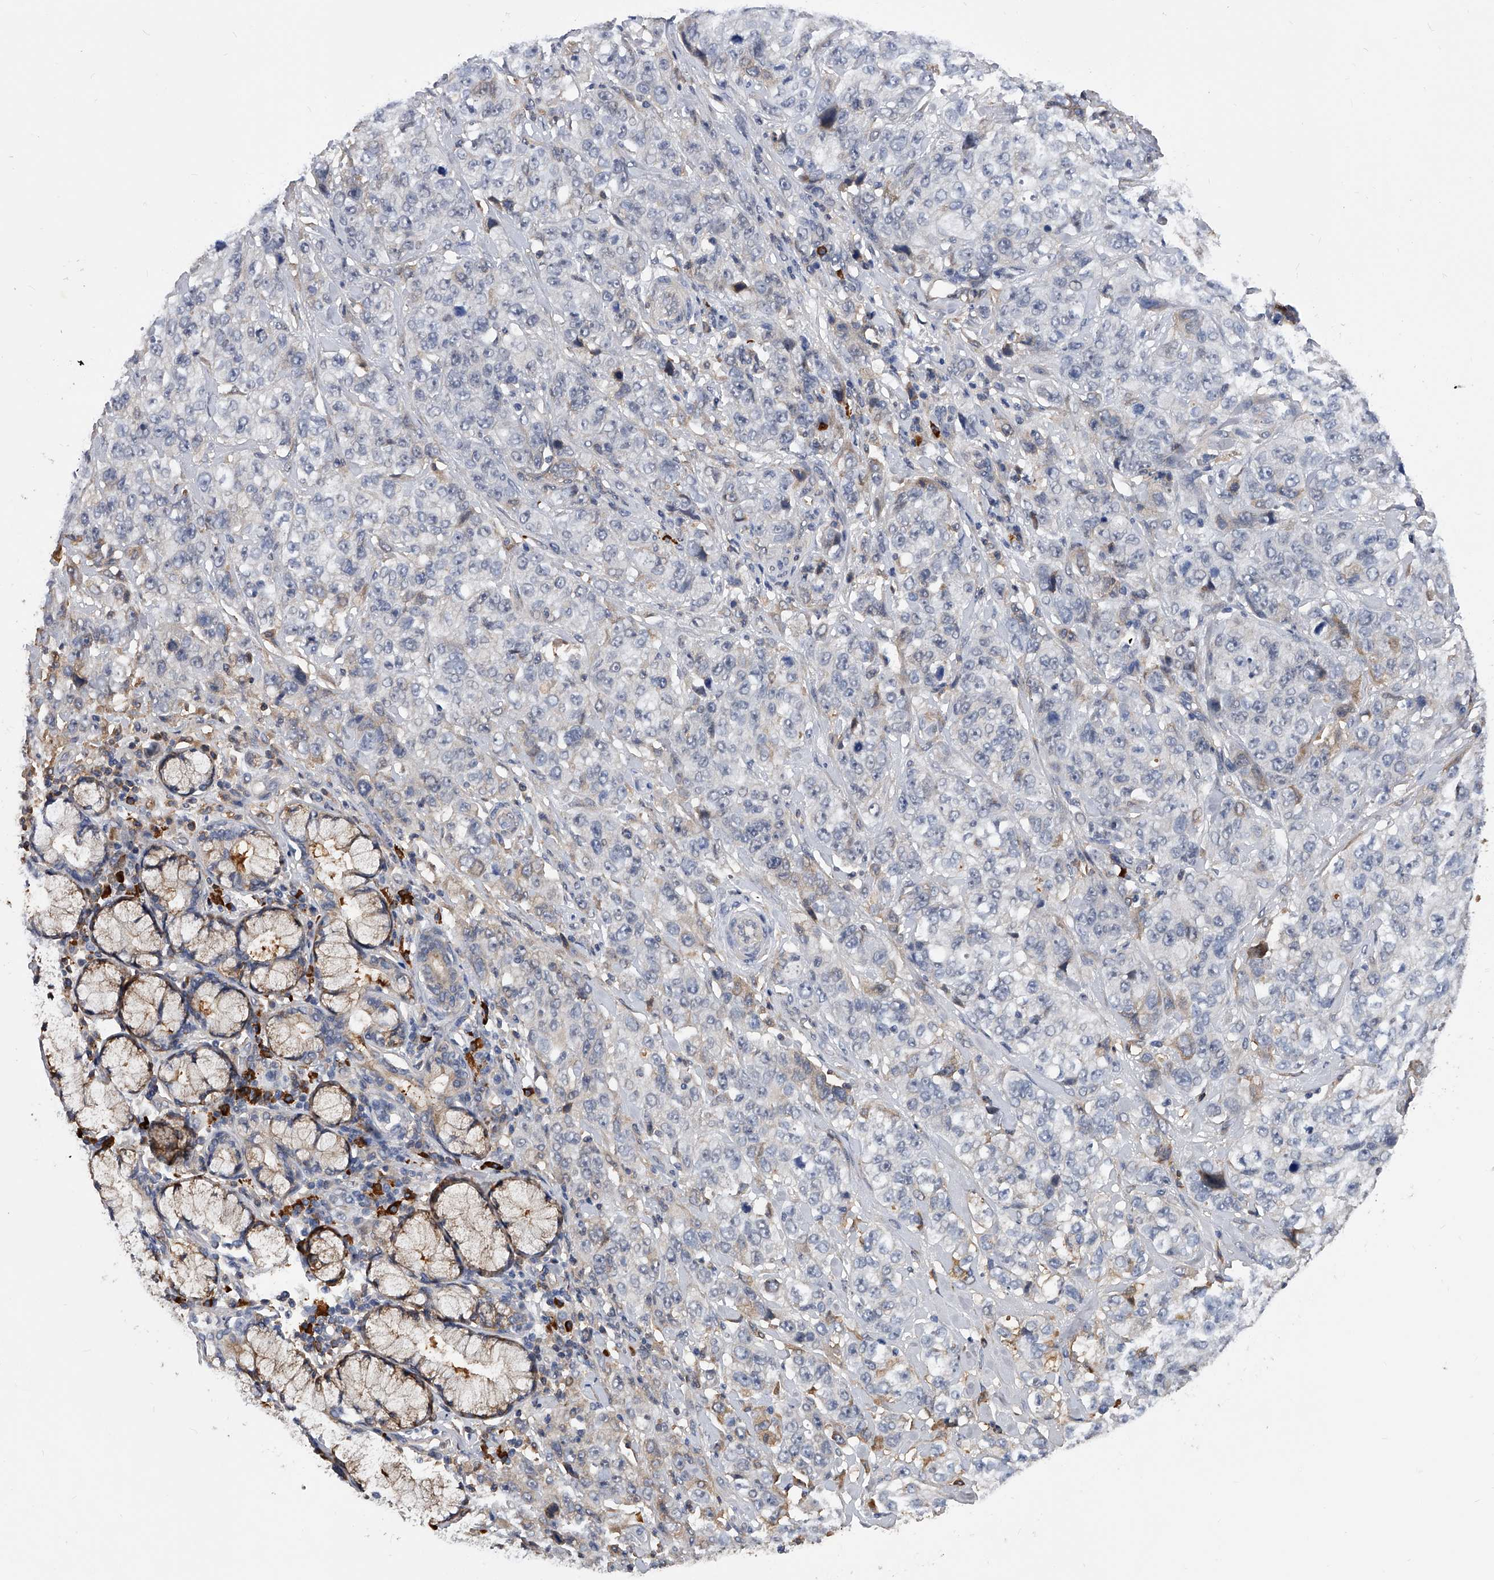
{"staining": {"intensity": "negative", "quantity": "none", "location": "none"}, "tissue": "stomach cancer", "cell_type": "Tumor cells", "image_type": "cancer", "snomed": [{"axis": "morphology", "description": "Adenocarcinoma, NOS"}, {"axis": "topography", "description": "Stomach"}], "caption": "IHC of human stomach cancer exhibits no positivity in tumor cells.", "gene": "ZNF25", "patient": {"sex": "male", "age": 48}}